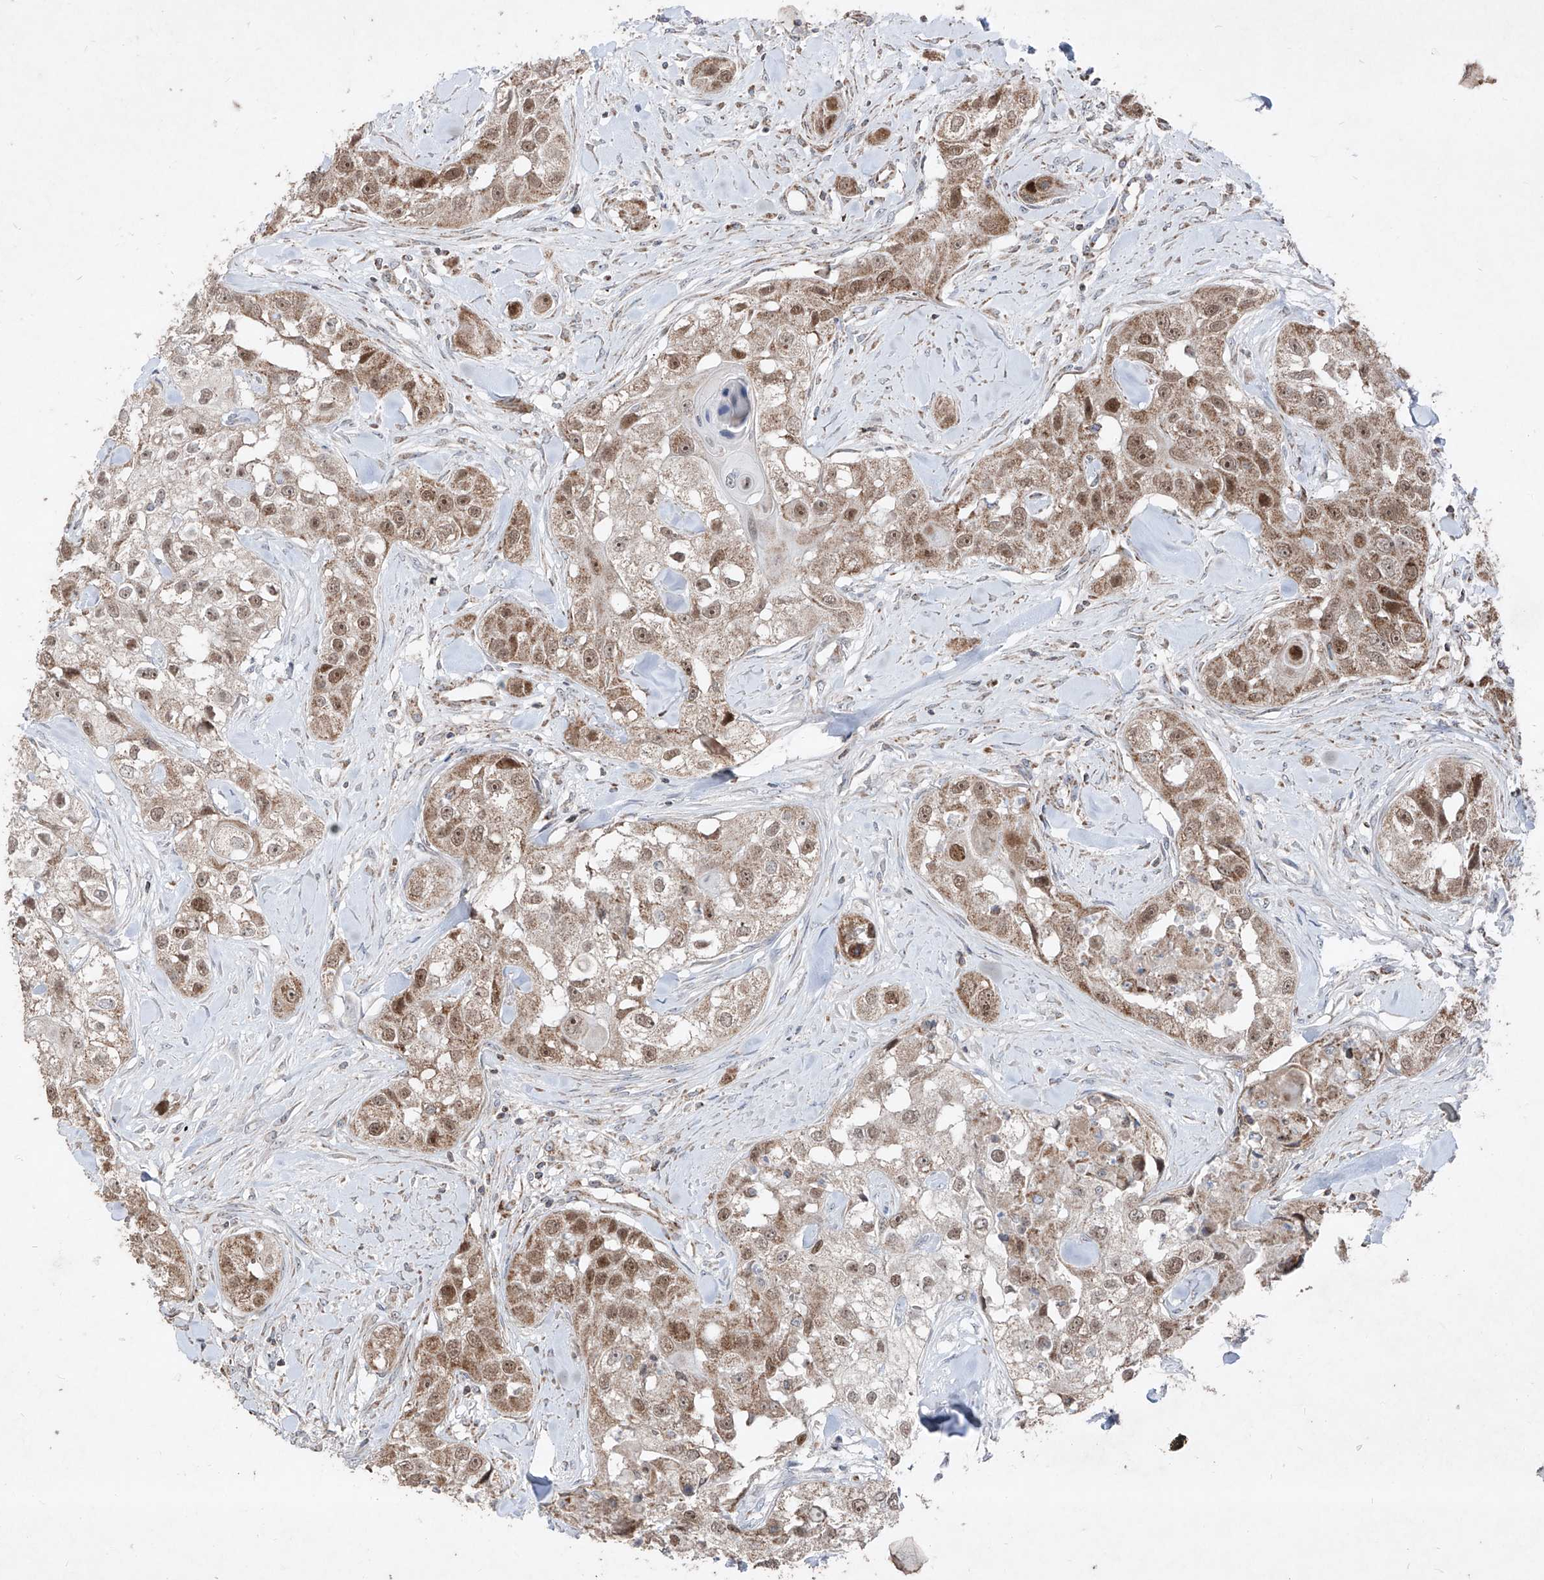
{"staining": {"intensity": "moderate", "quantity": ">75%", "location": "cytoplasmic/membranous,nuclear"}, "tissue": "head and neck cancer", "cell_type": "Tumor cells", "image_type": "cancer", "snomed": [{"axis": "morphology", "description": "Normal tissue, NOS"}, {"axis": "morphology", "description": "Squamous cell carcinoma, NOS"}, {"axis": "topography", "description": "Skeletal muscle"}, {"axis": "topography", "description": "Head-Neck"}], "caption": "Head and neck squamous cell carcinoma stained with a brown dye reveals moderate cytoplasmic/membranous and nuclear positive expression in about >75% of tumor cells.", "gene": "NDUFB3", "patient": {"sex": "male", "age": 51}}